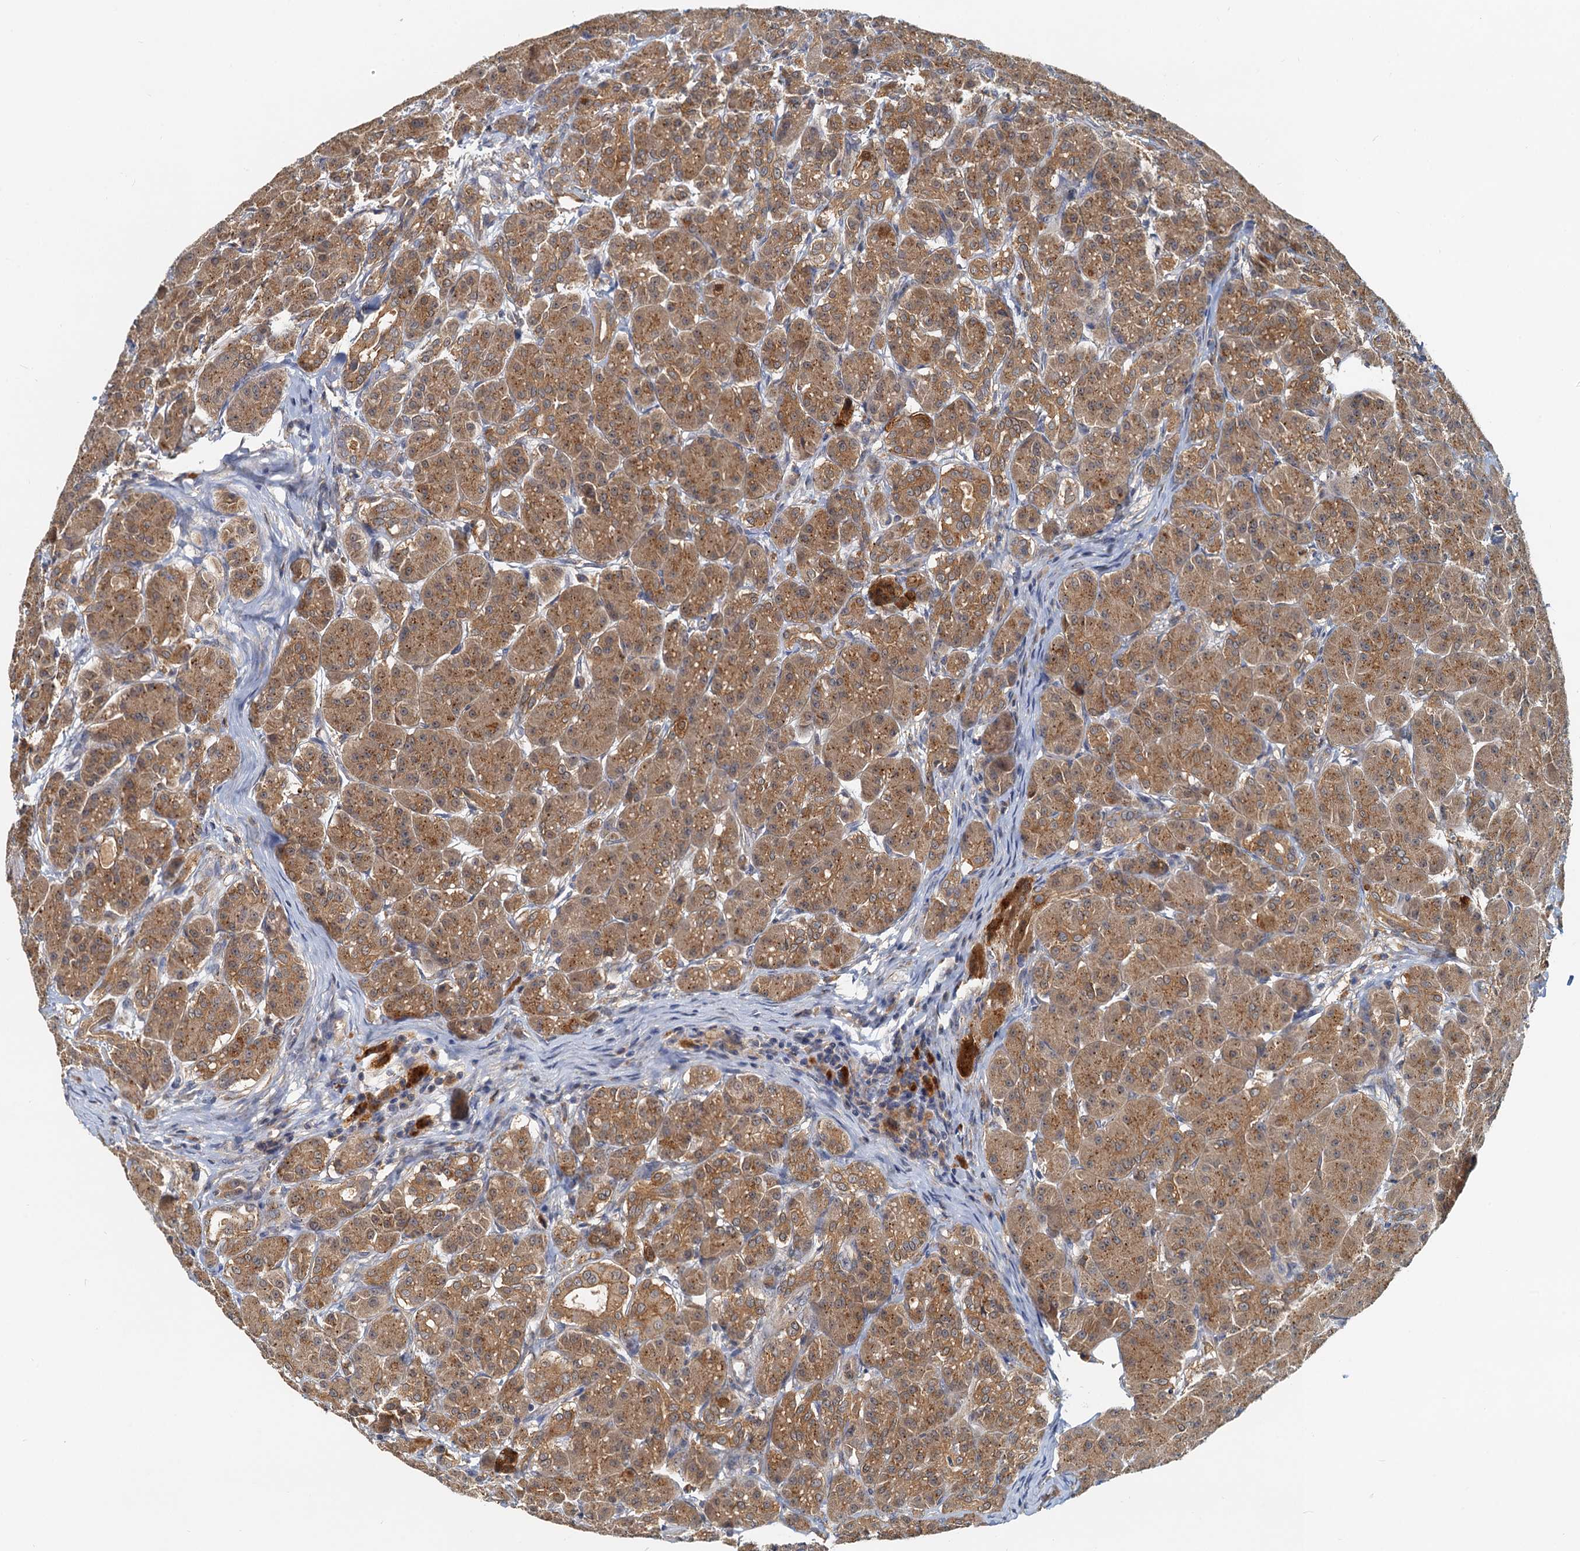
{"staining": {"intensity": "moderate", "quantity": ">75%", "location": "cytoplasmic/membranous"}, "tissue": "pancreas", "cell_type": "Exocrine glandular cells", "image_type": "normal", "snomed": [{"axis": "morphology", "description": "Normal tissue, NOS"}, {"axis": "topography", "description": "Pancreas"}], "caption": "This histopathology image demonstrates IHC staining of normal human pancreas, with medium moderate cytoplasmic/membranous staining in approximately >75% of exocrine glandular cells.", "gene": "TOLLIP", "patient": {"sex": "male", "age": 63}}